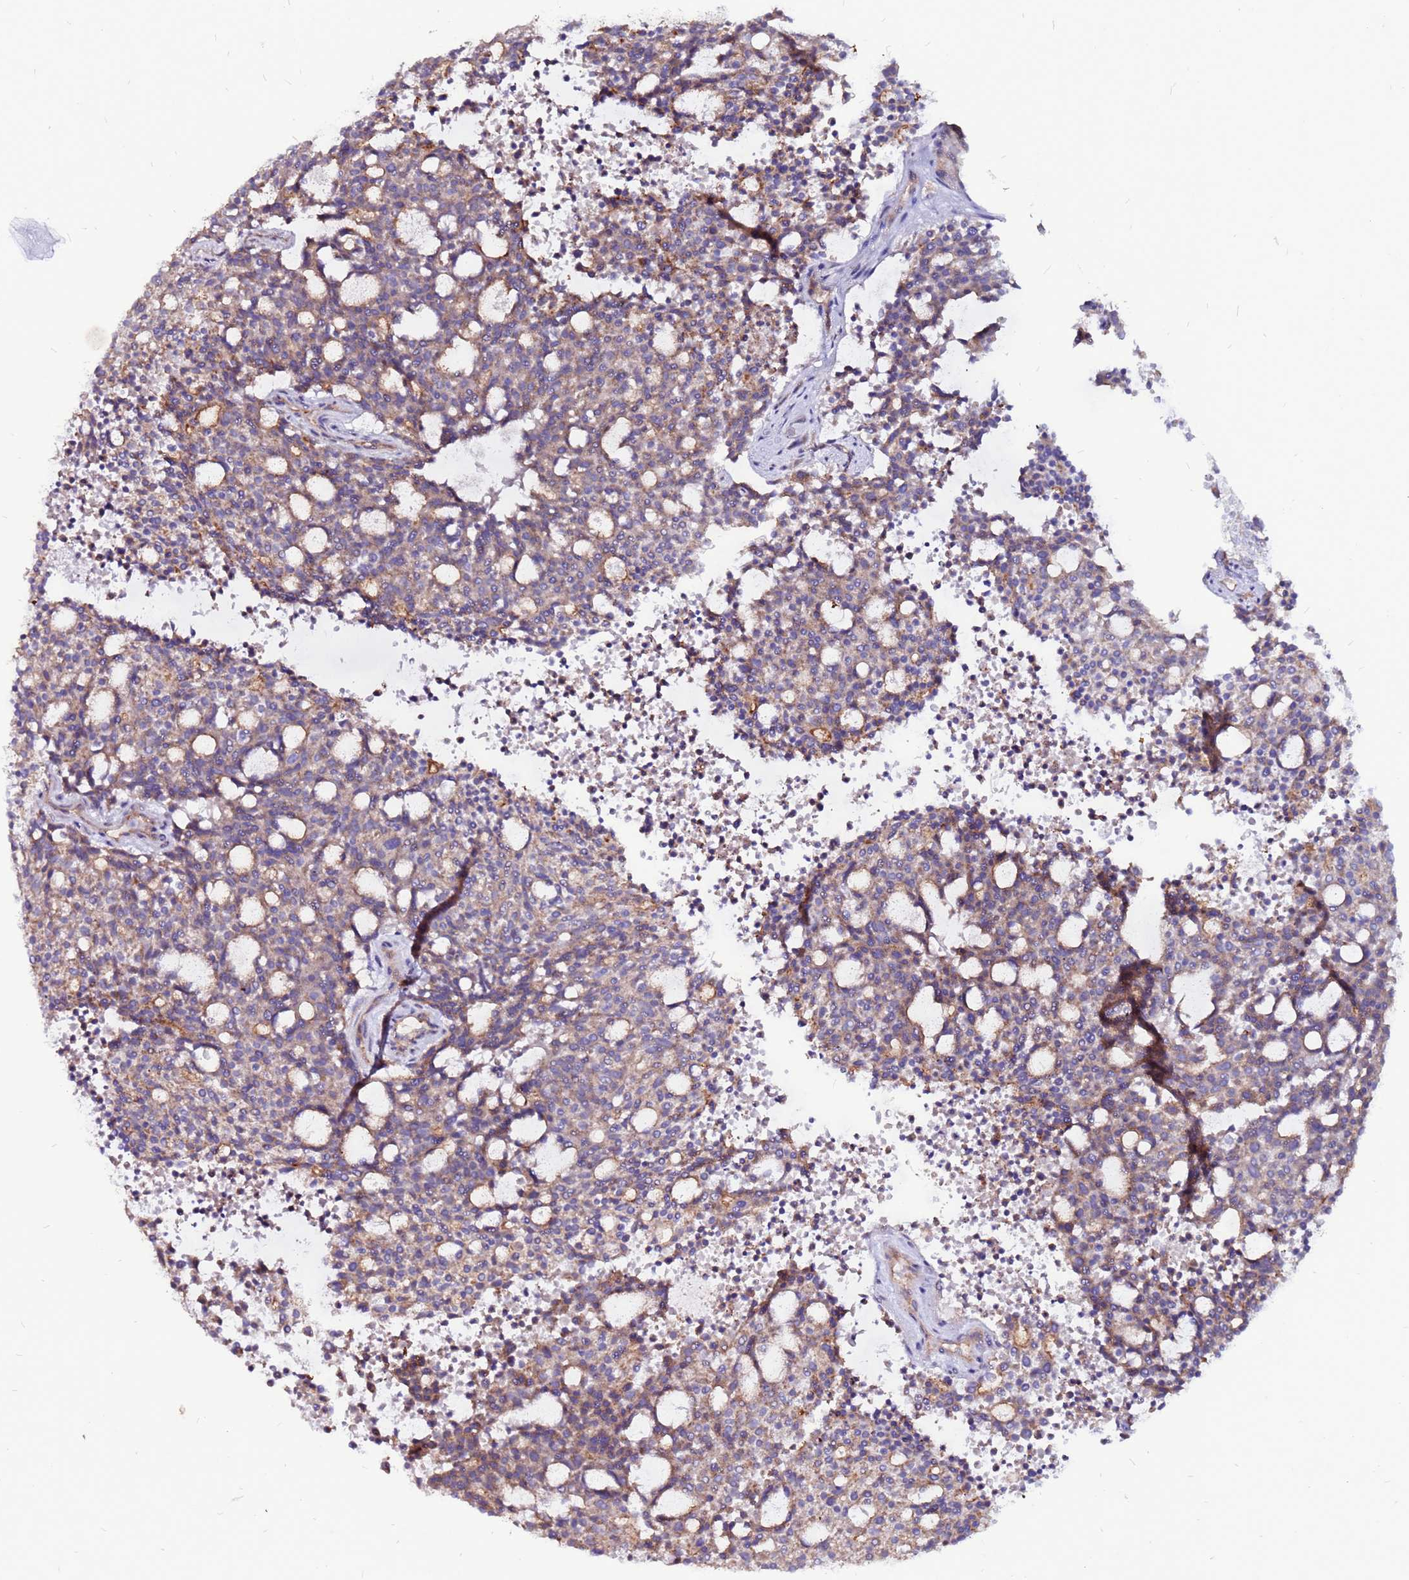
{"staining": {"intensity": "weak", "quantity": "25%-75%", "location": "cytoplasmic/membranous"}, "tissue": "carcinoid", "cell_type": "Tumor cells", "image_type": "cancer", "snomed": [{"axis": "morphology", "description": "Carcinoid, malignant, NOS"}, {"axis": "topography", "description": "Pancreas"}], "caption": "Human carcinoid stained for a protein (brown) shows weak cytoplasmic/membranous positive staining in approximately 25%-75% of tumor cells.", "gene": "NRN1L", "patient": {"sex": "female", "age": 54}}